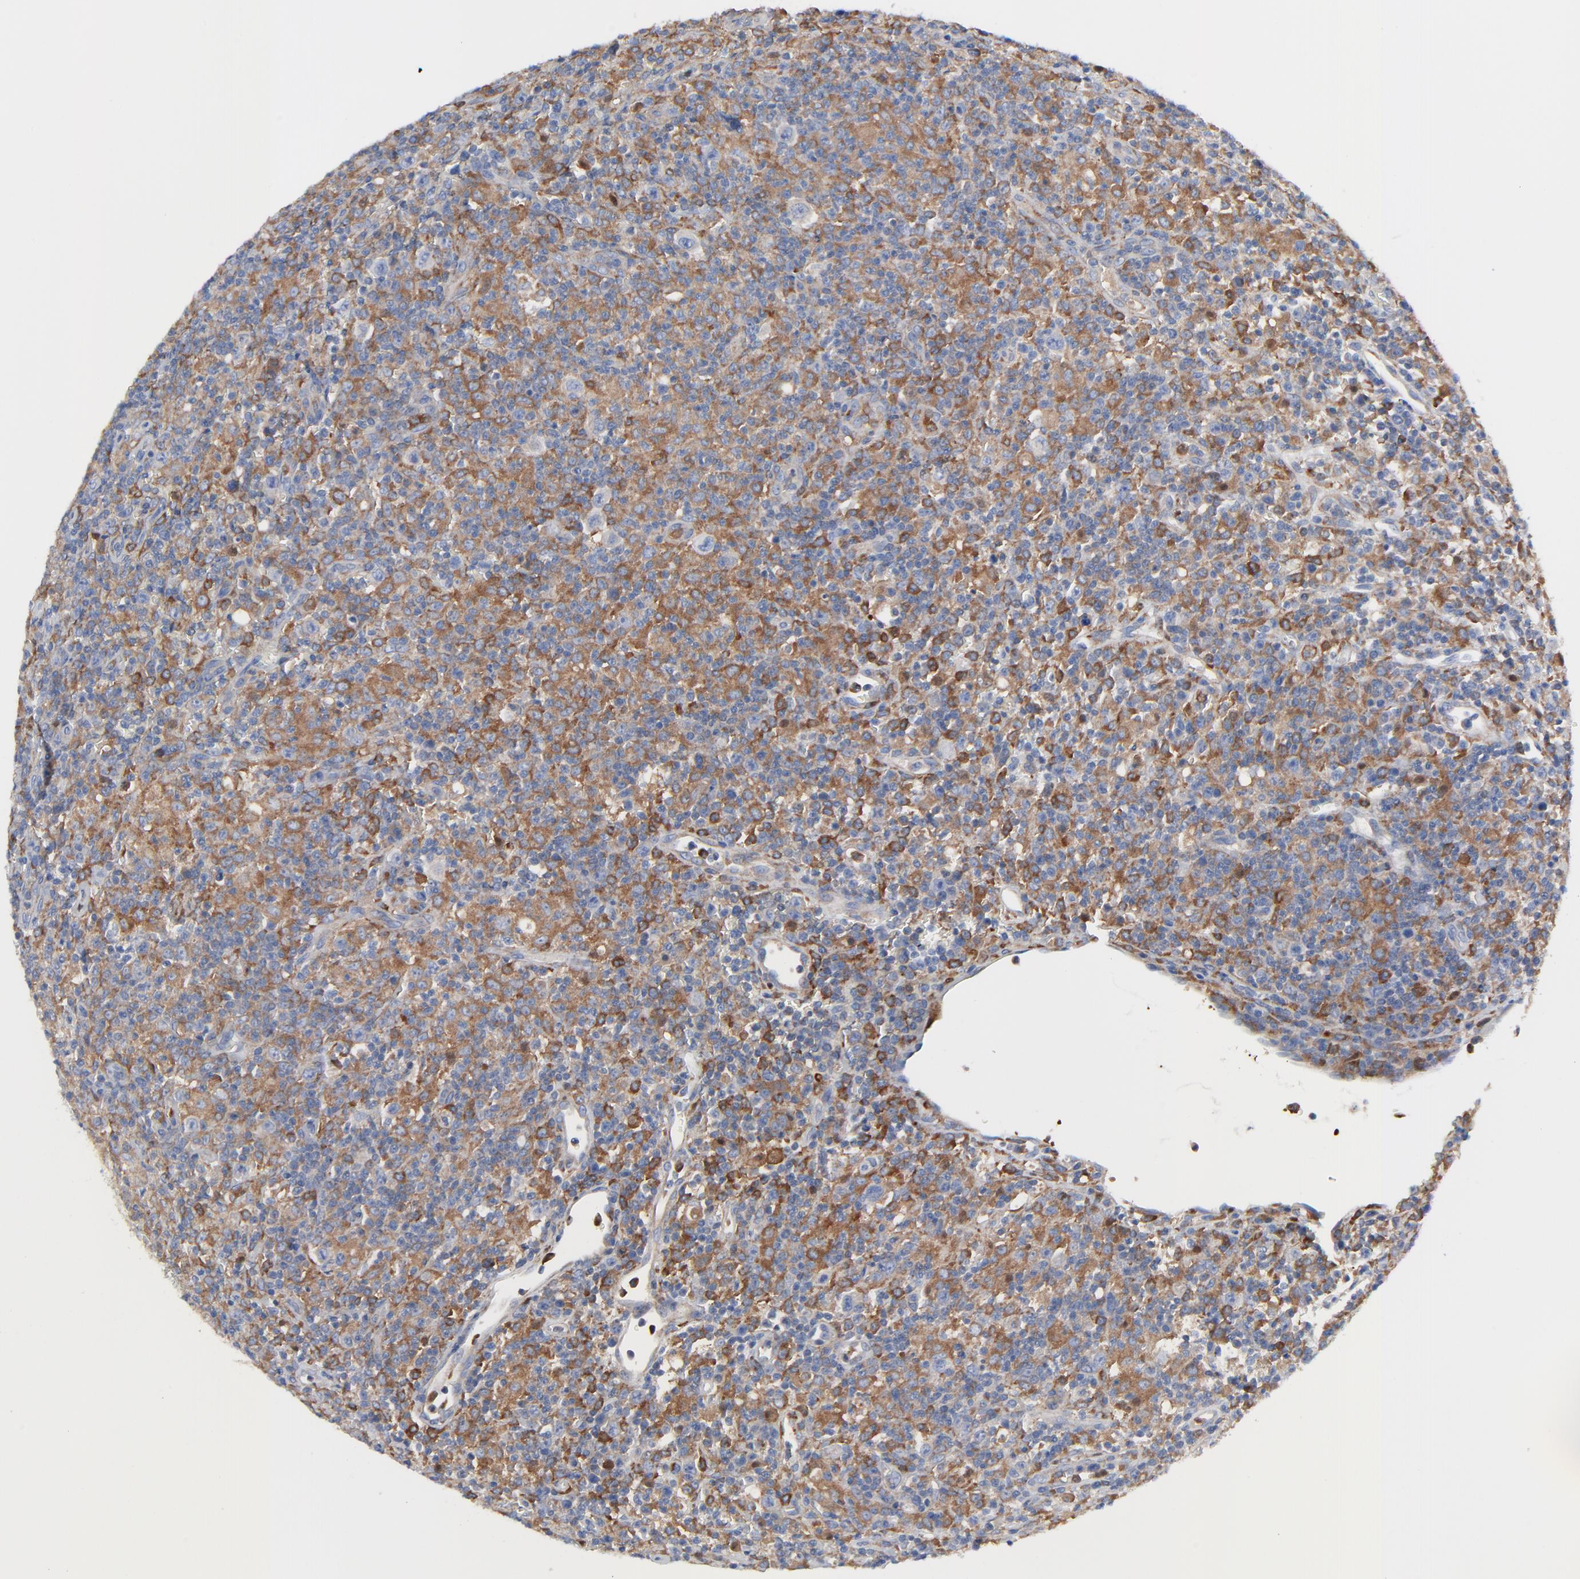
{"staining": {"intensity": "moderate", "quantity": "25%-75%", "location": "cytoplasmic/membranous"}, "tissue": "lymphoma", "cell_type": "Tumor cells", "image_type": "cancer", "snomed": [{"axis": "morphology", "description": "Hodgkin's disease, NOS"}, {"axis": "topography", "description": "Lymph node"}], "caption": "An immunohistochemistry image of tumor tissue is shown. Protein staining in brown shows moderate cytoplasmic/membranous positivity in Hodgkin's disease within tumor cells. The protein is stained brown, and the nuclei are stained in blue (DAB IHC with brightfield microscopy, high magnification).", "gene": "STAT2", "patient": {"sex": "male", "age": 65}}